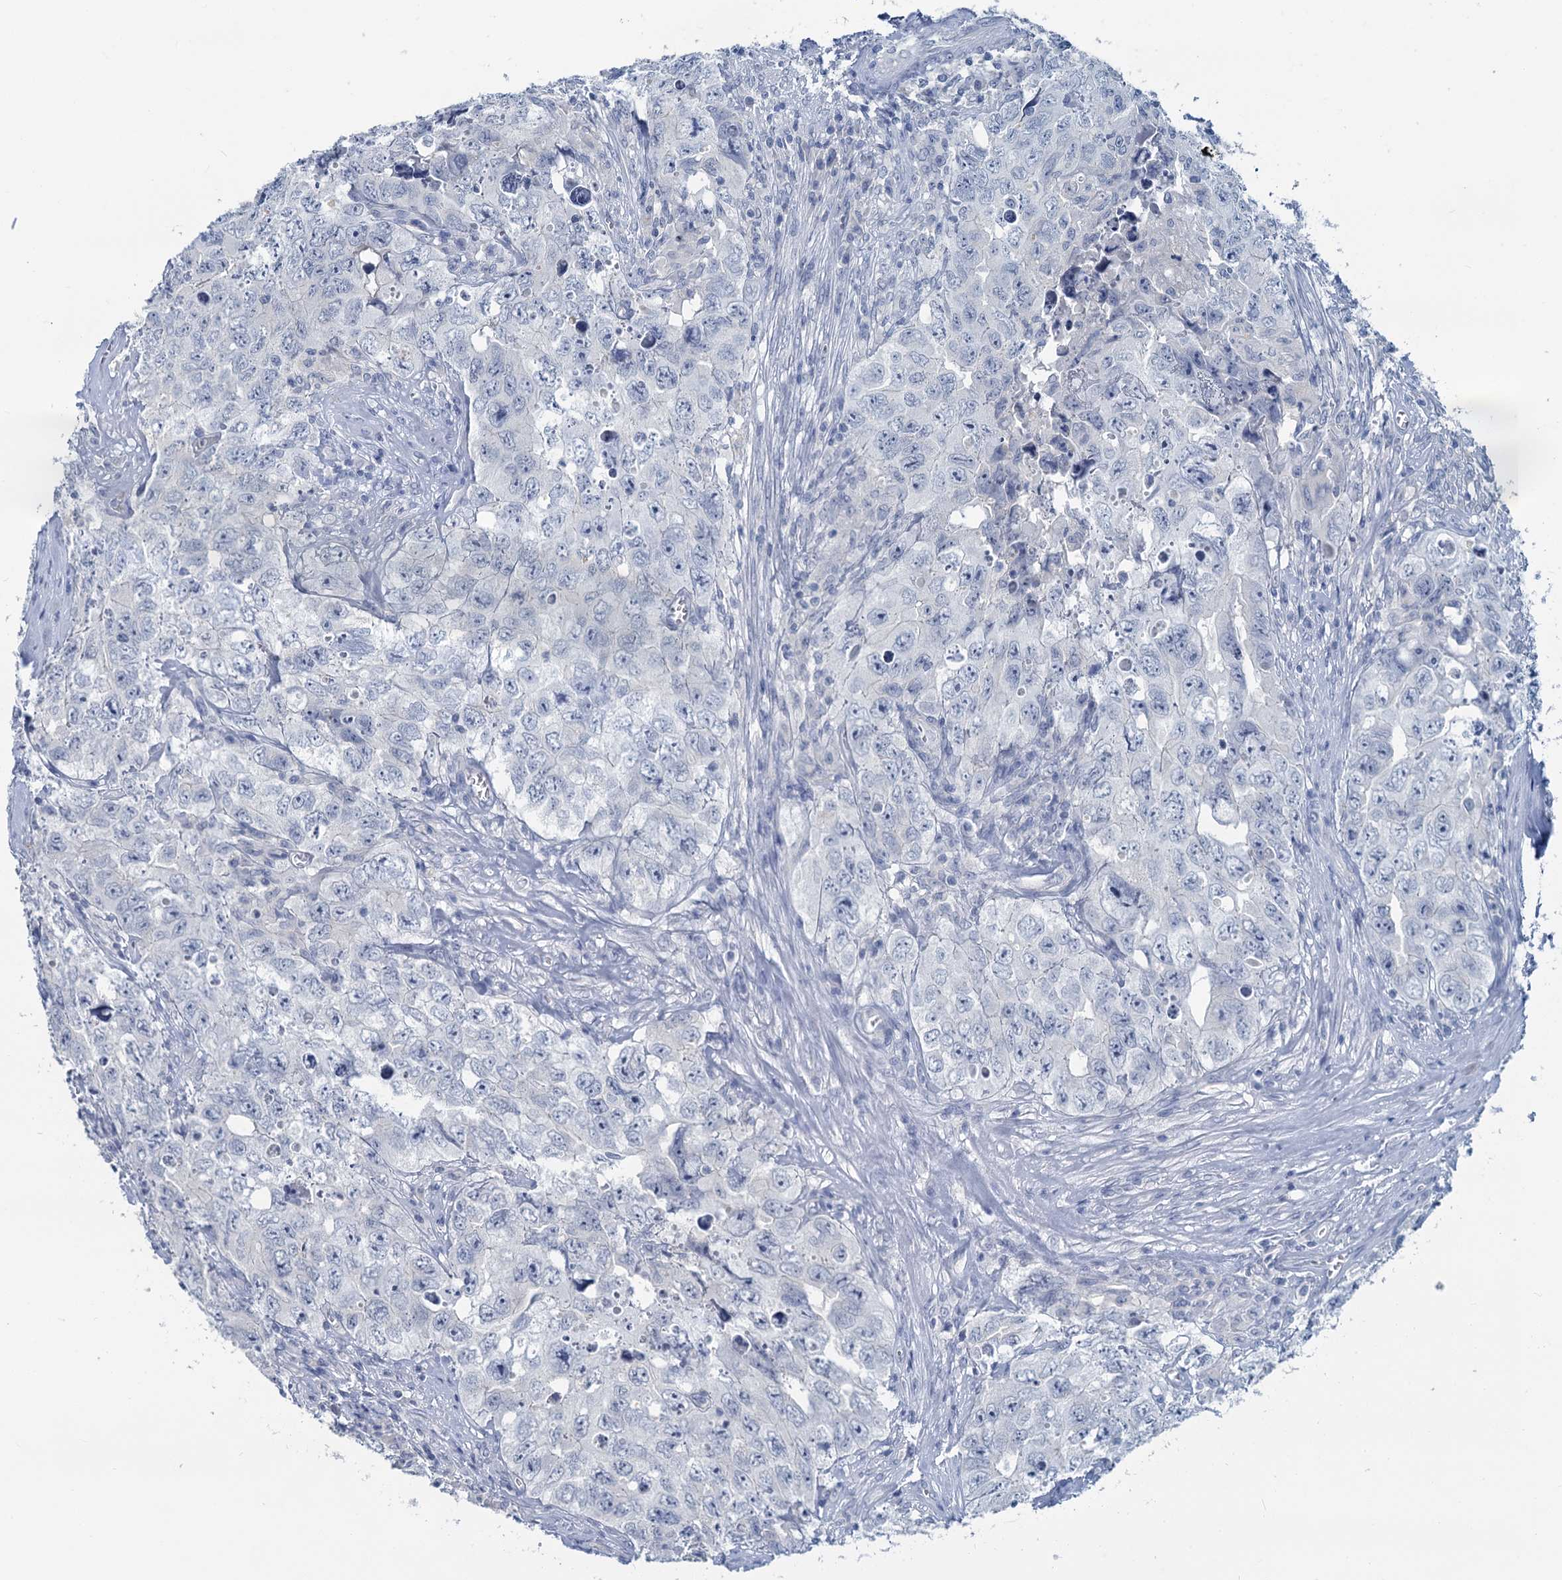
{"staining": {"intensity": "negative", "quantity": "none", "location": "none"}, "tissue": "testis cancer", "cell_type": "Tumor cells", "image_type": "cancer", "snomed": [{"axis": "morphology", "description": "Seminoma, NOS"}, {"axis": "morphology", "description": "Carcinoma, Embryonal, NOS"}, {"axis": "topography", "description": "Testis"}], "caption": "Tumor cells show no significant protein expression in testis cancer.", "gene": "CHGA", "patient": {"sex": "male", "age": 43}}